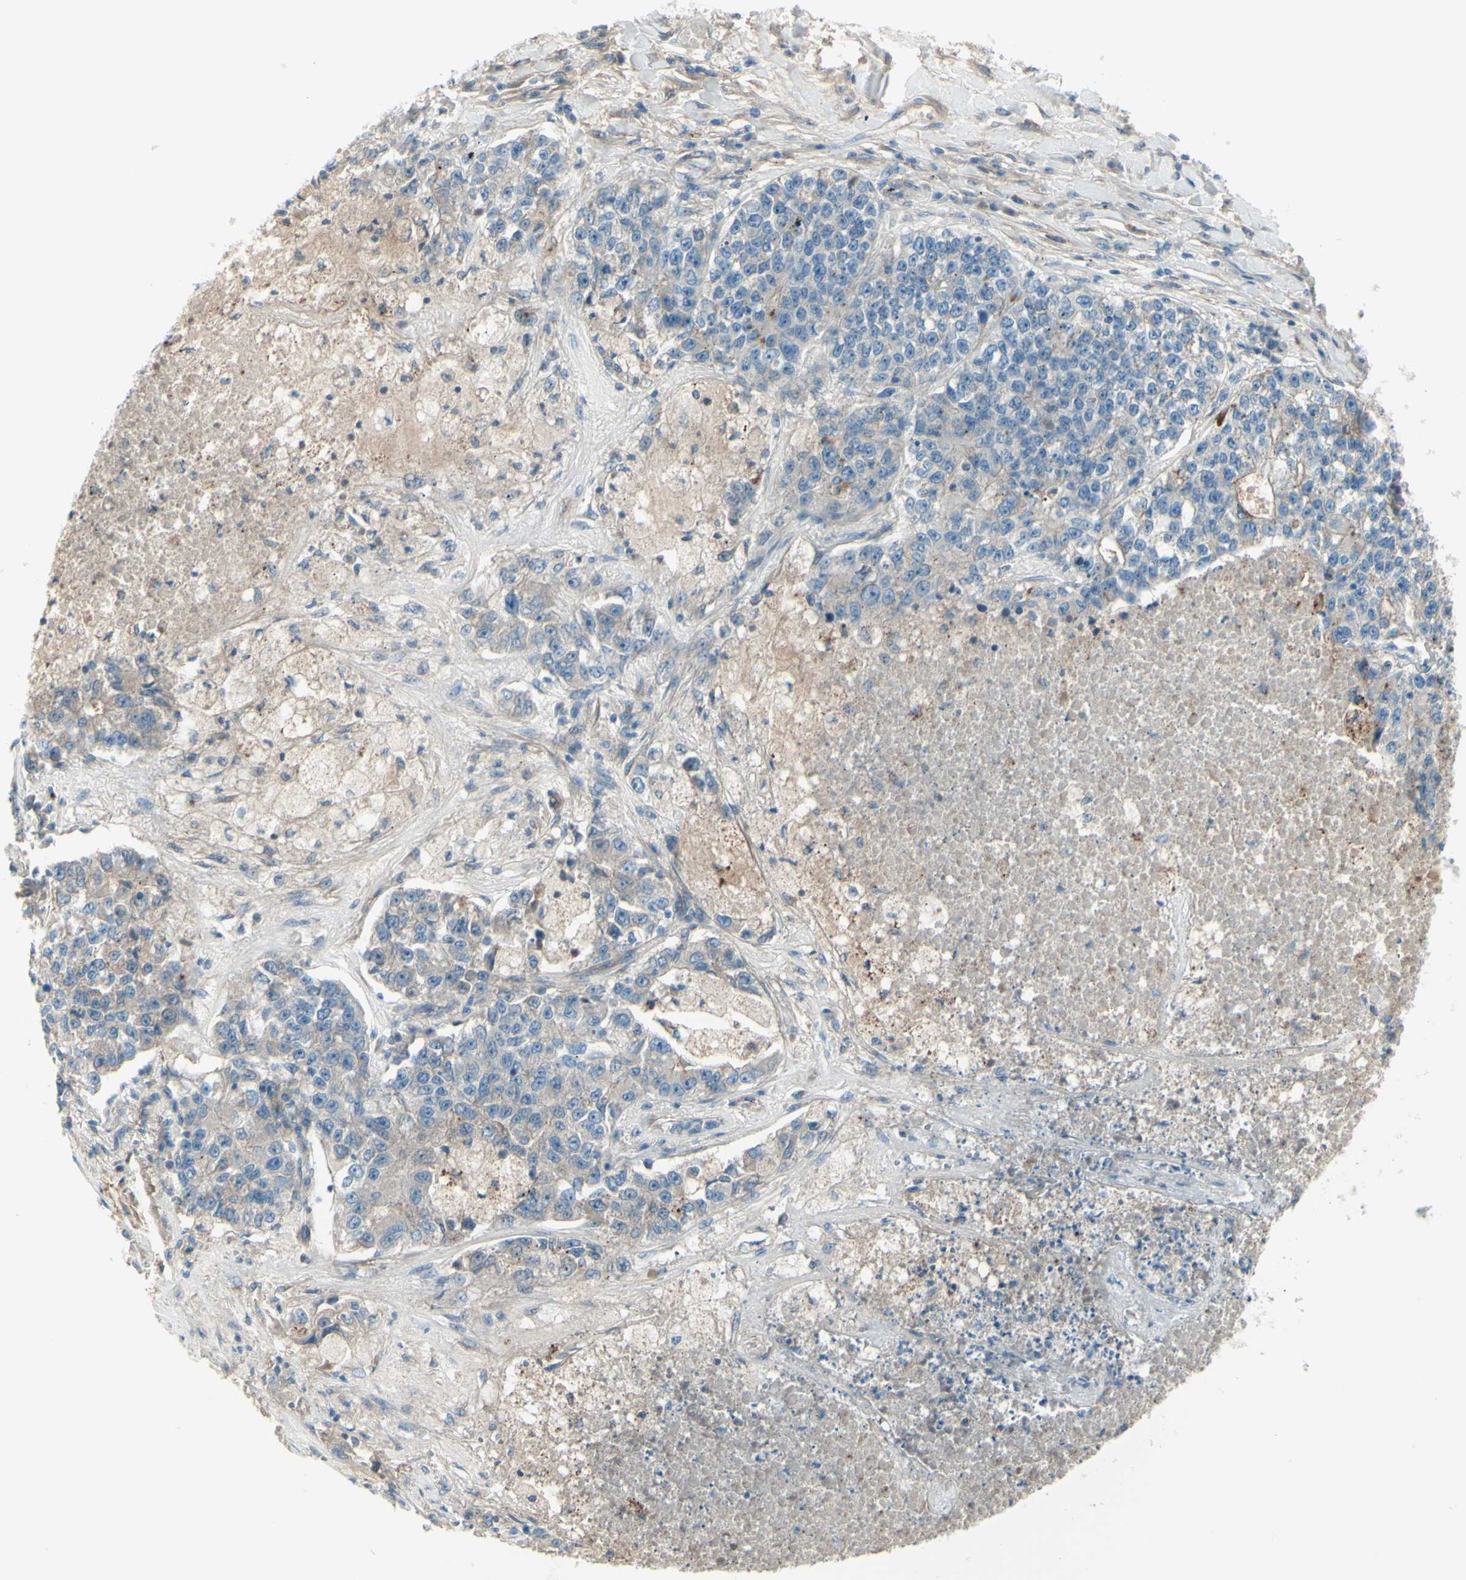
{"staining": {"intensity": "weak", "quantity": ">75%", "location": "cytoplasmic/membranous"}, "tissue": "lung cancer", "cell_type": "Tumor cells", "image_type": "cancer", "snomed": [{"axis": "morphology", "description": "Adenocarcinoma, NOS"}, {"axis": "topography", "description": "Lung"}], "caption": "Adenocarcinoma (lung) stained with a protein marker displays weak staining in tumor cells.", "gene": "PCDHGA2", "patient": {"sex": "male", "age": 49}}